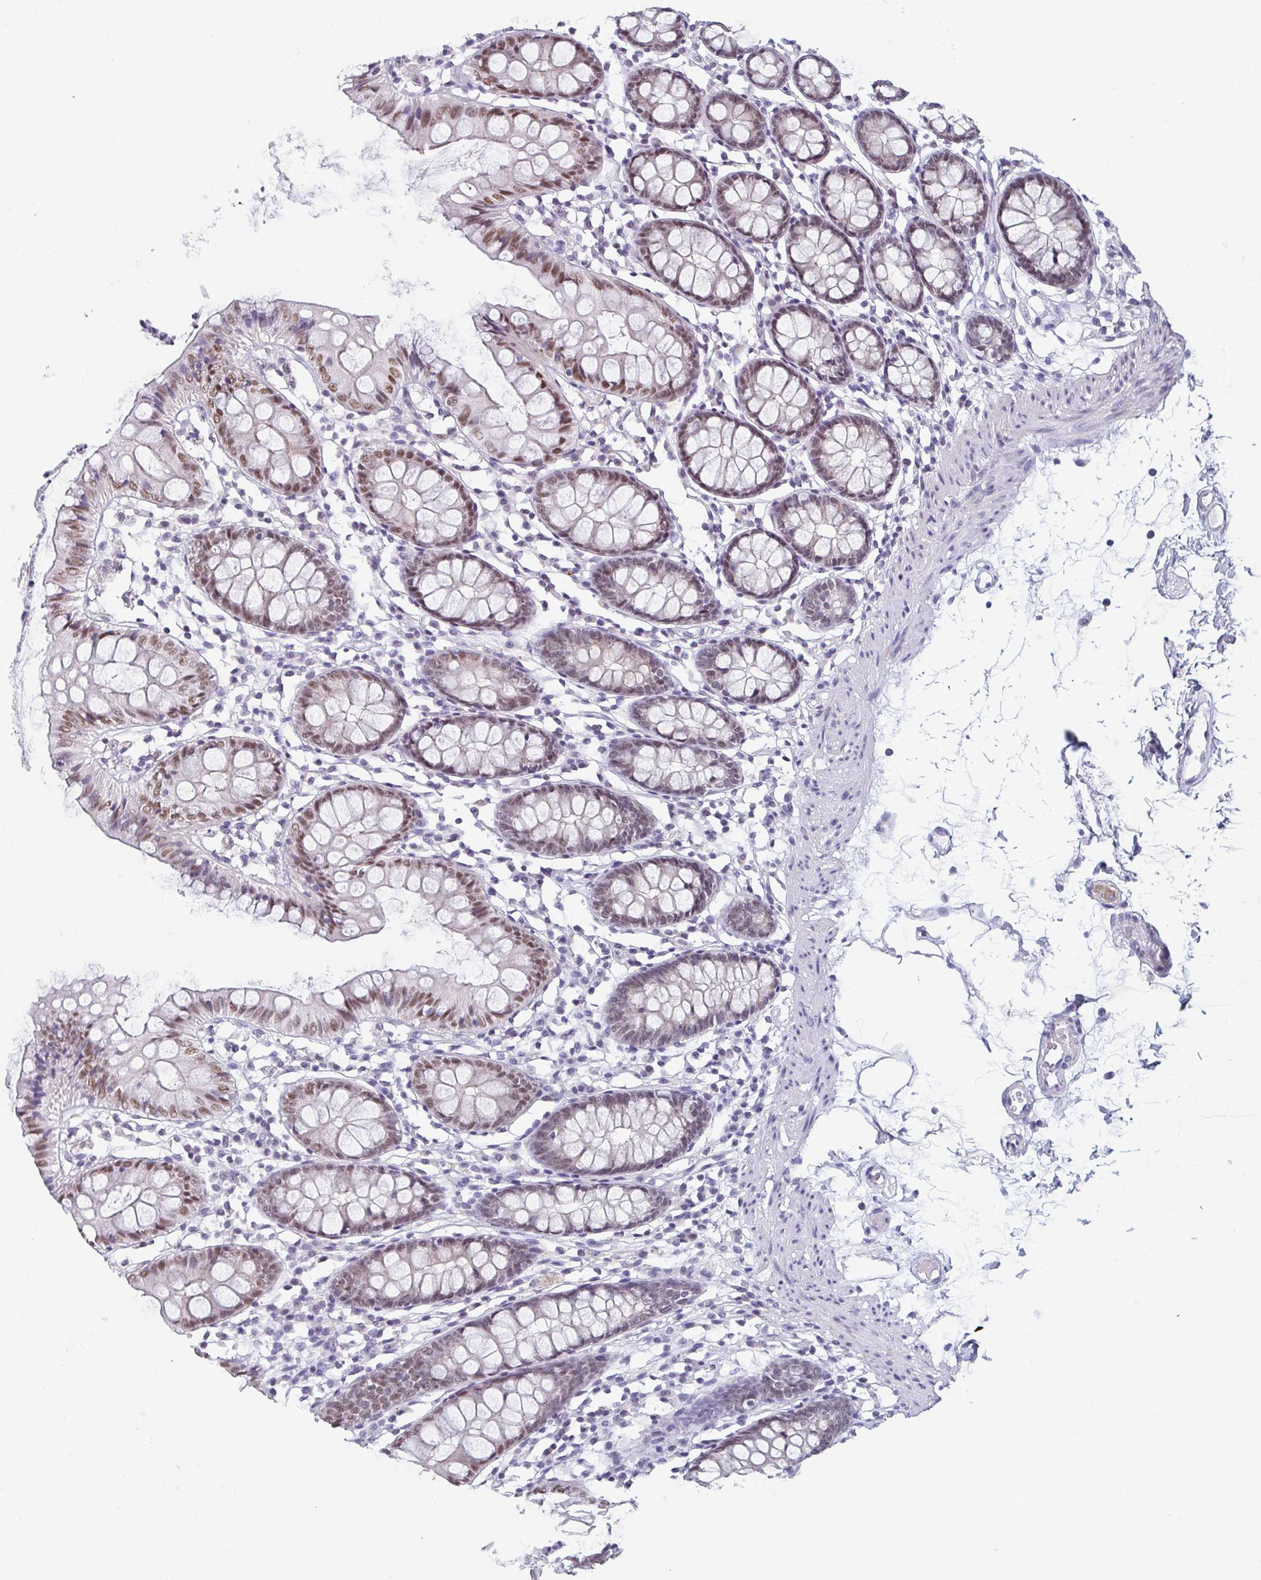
{"staining": {"intensity": "negative", "quantity": "none", "location": "none"}, "tissue": "colon", "cell_type": "Endothelial cells", "image_type": "normal", "snomed": [{"axis": "morphology", "description": "Normal tissue, NOS"}, {"axis": "topography", "description": "Colon"}], "caption": "A high-resolution micrograph shows IHC staining of unremarkable colon, which demonstrates no significant expression in endothelial cells.", "gene": "PYCR3", "patient": {"sex": "female", "age": 84}}